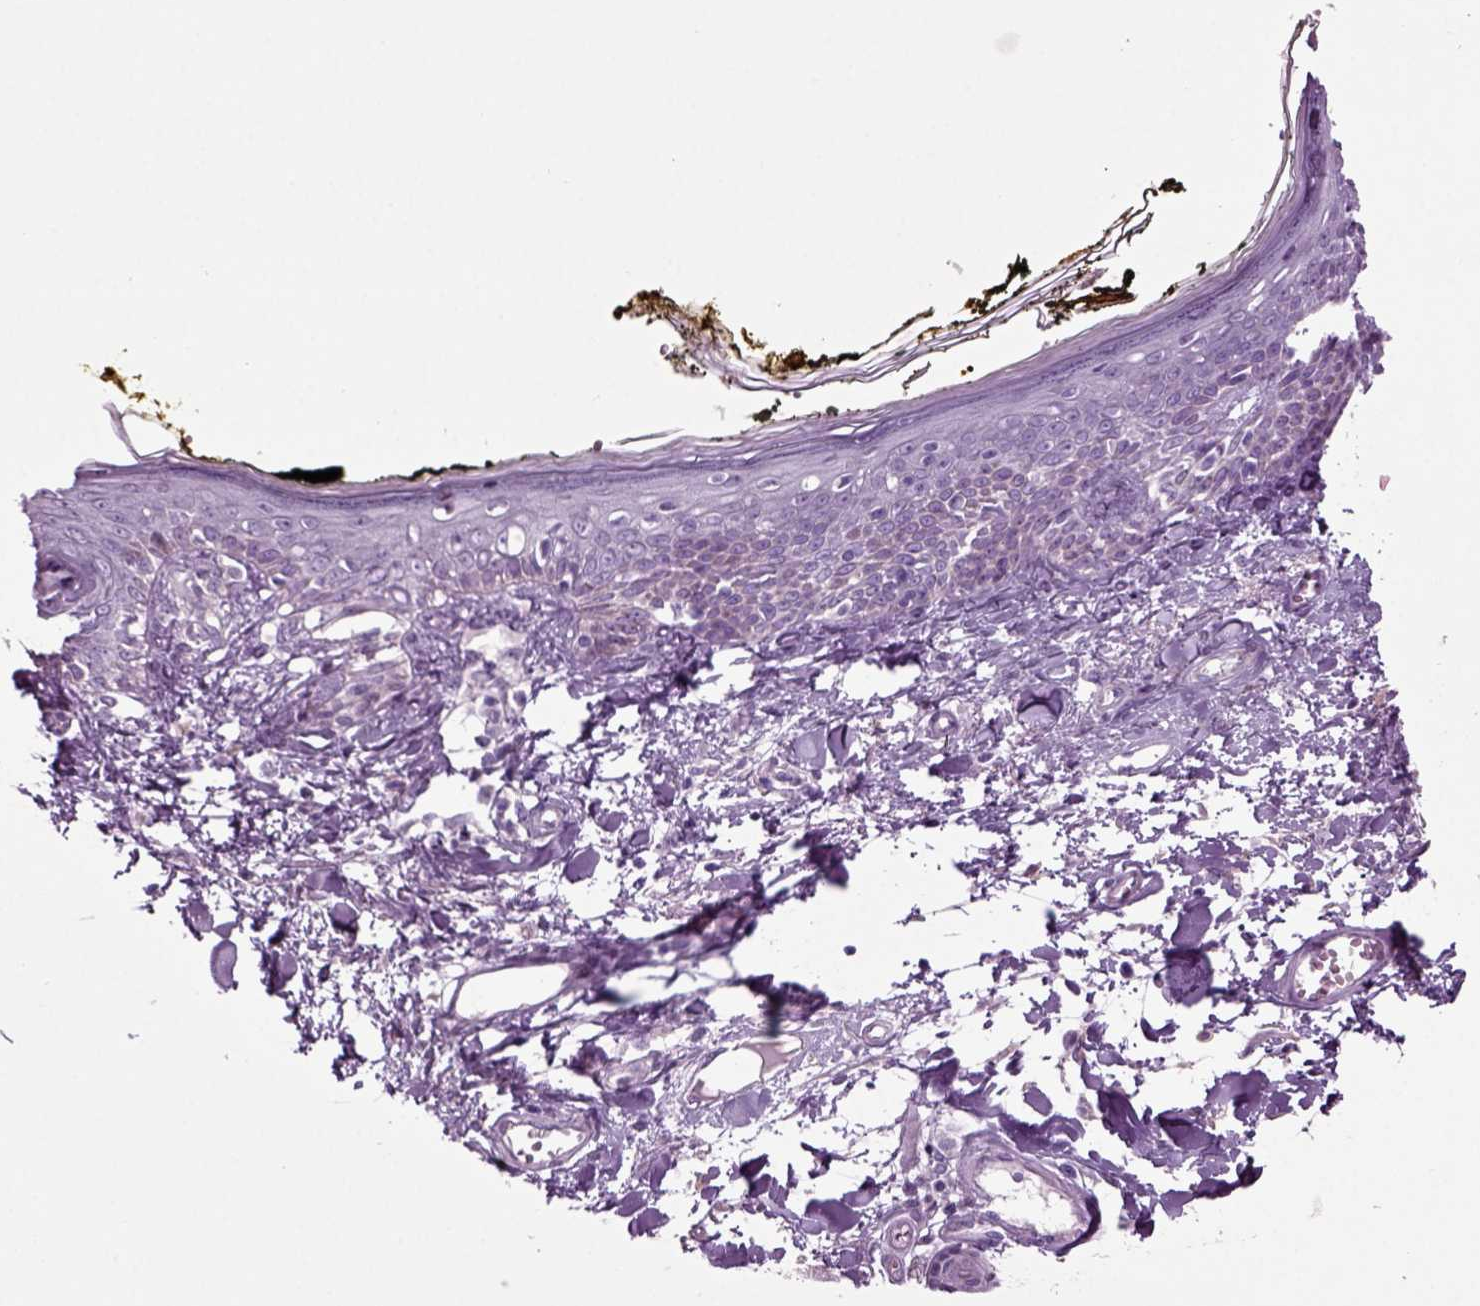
{"staining": {"intensity": "negative", "quantity": "none", "location": "none"}, "tissue": "skin", "cell_type": "Fibroblasts", "image_type": "normal", "snomed": [{"axis": "morphology", "description": "Normal tissue, NOS"}, {"axis": "topography", "description": "Skin"}], "caption": "Fibroblasts are negative for protein expression in benign human skin. (Stains: DAB immunohistochemistry (IHC) with hematoxylin counter stain, Microscopy: brightfield microscopy at high magnification).", "gene": "ARID3A", "patient": {"sex": "male", "age": 76}}